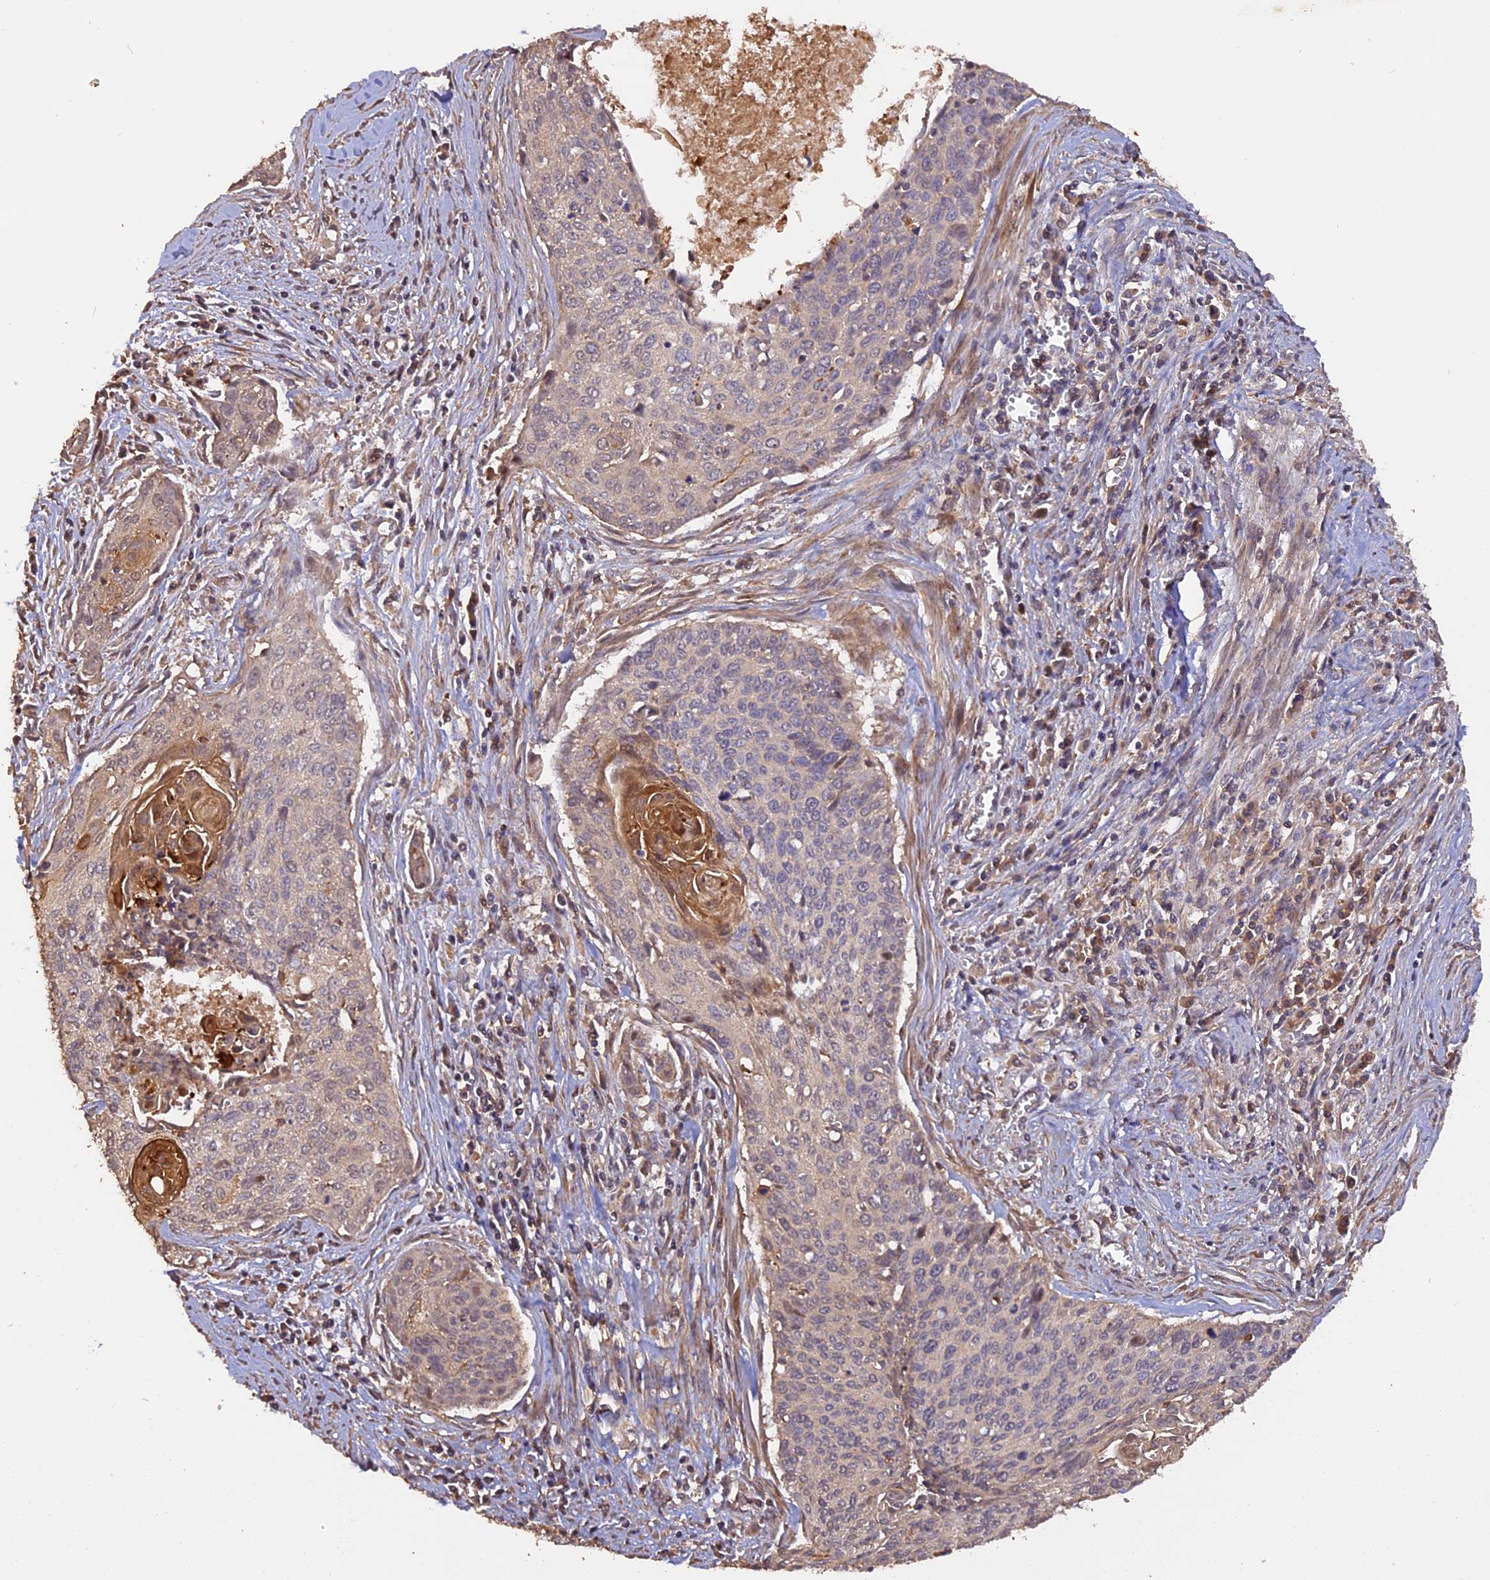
{"staining": {"intensity": "weak", "quantity": "<25%", "location": "cytoplasmic/membranous"}, "tissue": "cervical cancer", "cell_type": "Tumor cells", "image_type": "cancer", "snomed": [{"axis": "morphology", "description": "Squamous cell carcinoma, NOS"}, {"axis": "topography", "description": "Cervix"}], "caption": "IHC of squamous cell carcinoma (cervical) demonstrates no staining in tumor cells.", "gene": "RASAL1", "patient": {"sex": "female", "age": 55}}